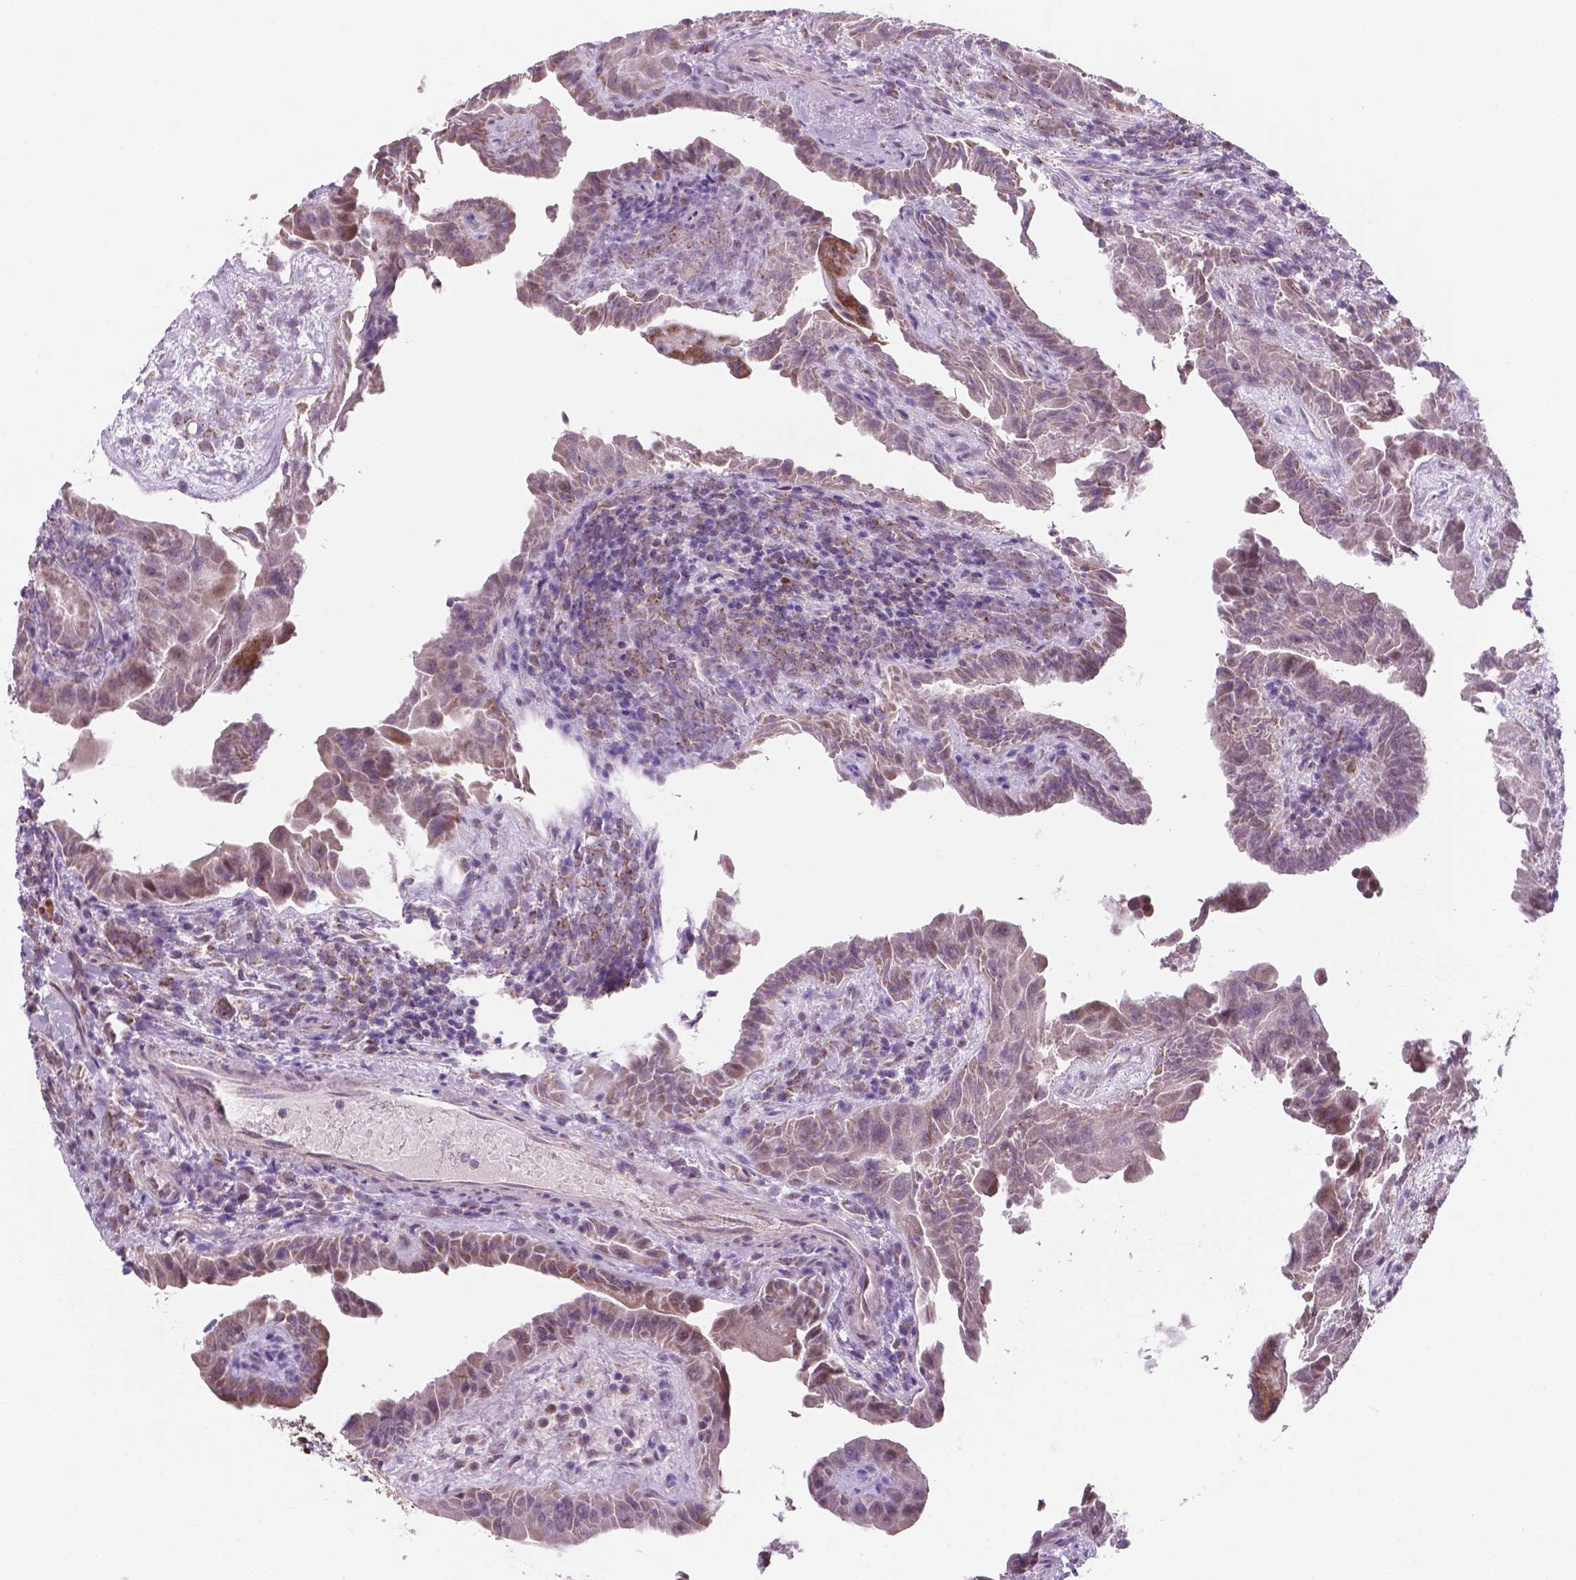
{"staining": {"intensity": "moderate", "quantity": ">75%", "location": "cytoplasmic/membranous"}, "tissue": "thyroid cancer", "cell_type": "Tumor cells", "image_type": "cancer", "snomed": [{"axis": "morphology", "description": "Papillary adenocarcinoma, NOS"}, {"axis": "topography", "description": "Thyroid gland"}], "caption": "The histopathology image reveals staining of thyroid cancer, revealing moderate cytoplasmic/membranous protein staining (brown color) within tumor cells.", "gene": "NDUFA10", "patient": {"sex": "female", "age": 37}}